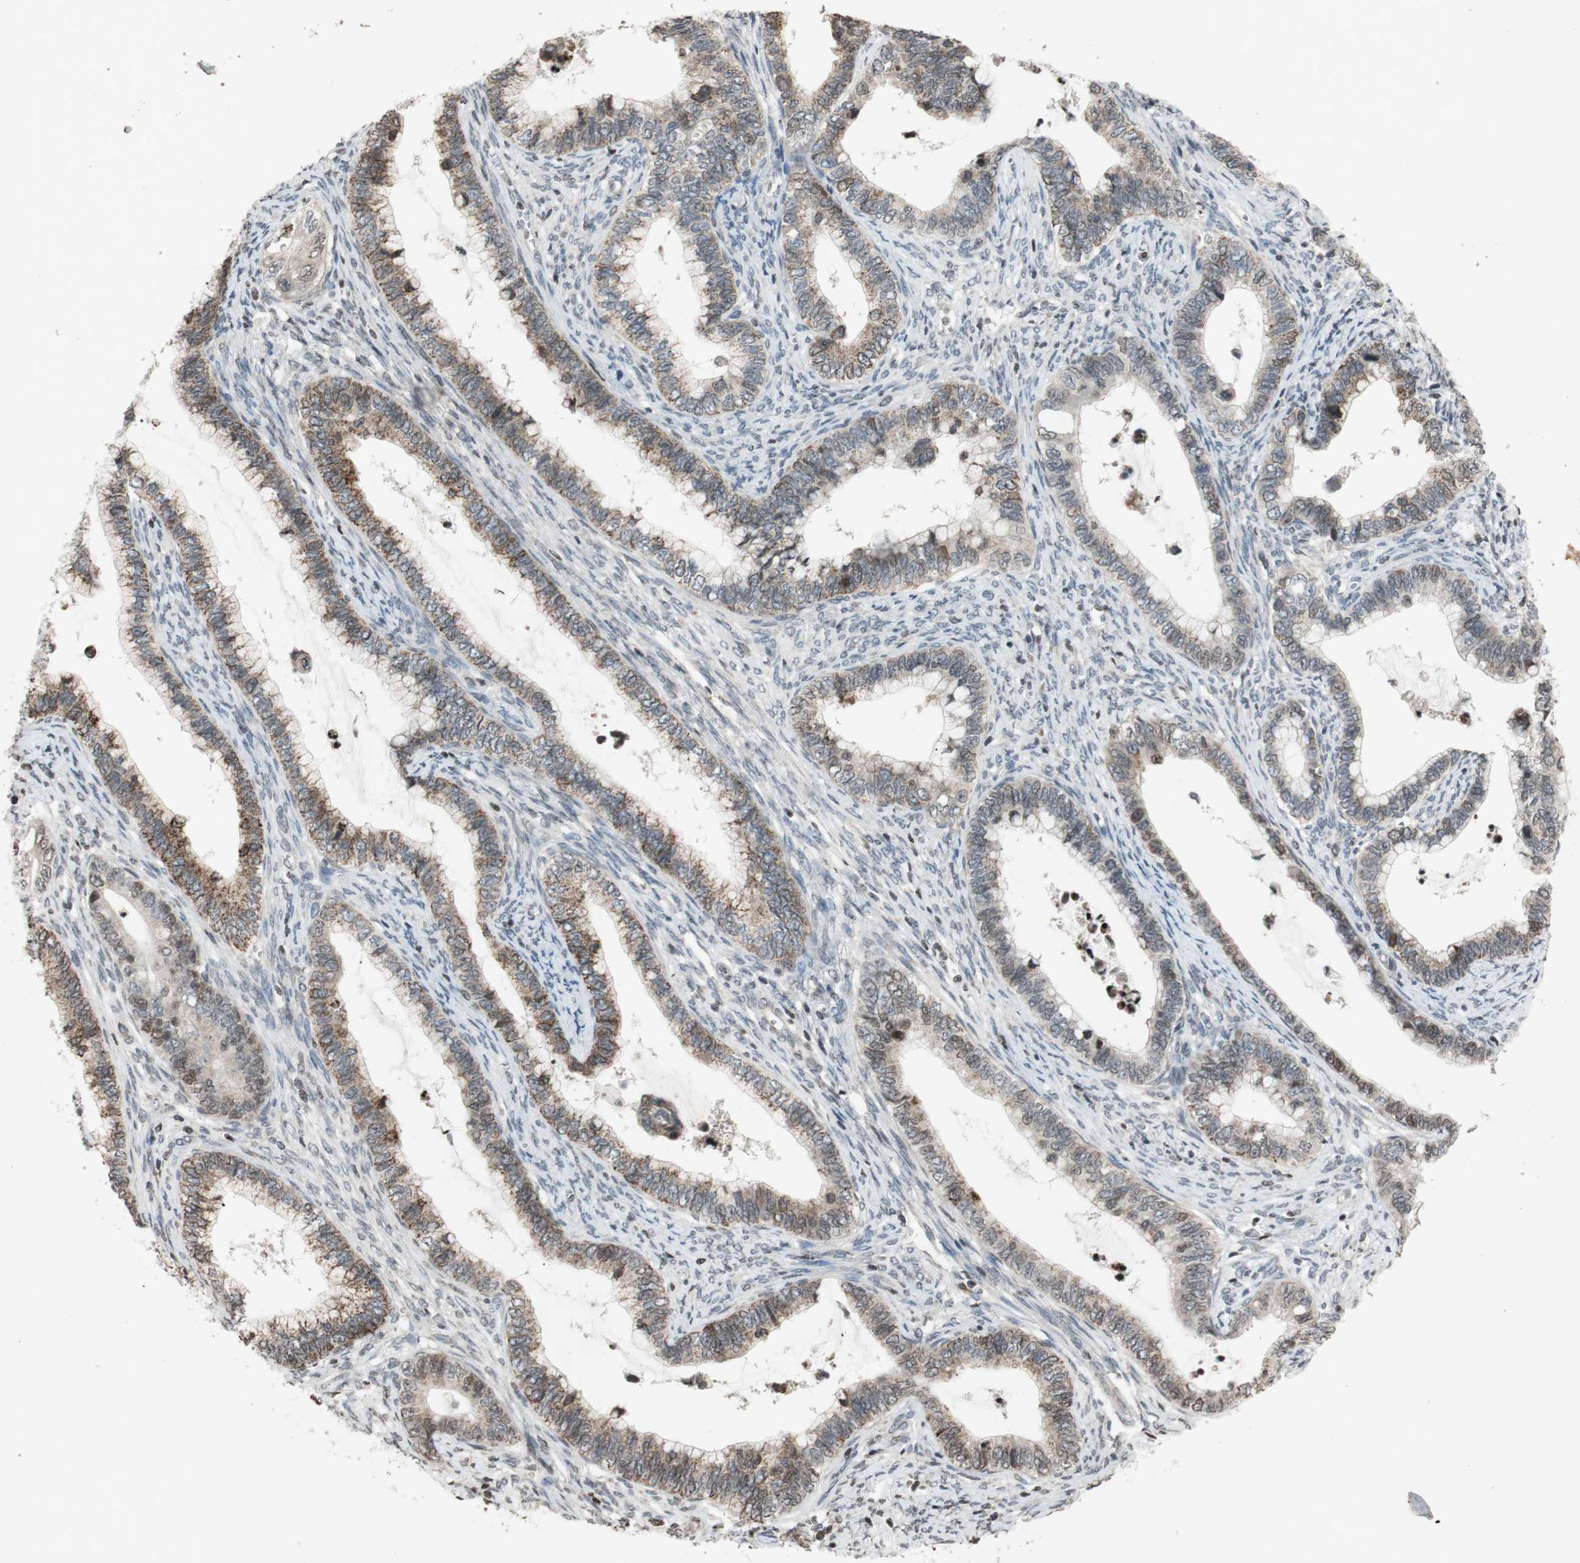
{"staining": {"intensity": "moderate", "quantity": ">75%", "location": "cytoplasmic/membranous"}, "tissue": "cervical cancer", "cell_type": "Tumor cells", "image_type": "cancer", "snomed": [{"axis": "morphology", "description": "Adenocarcinoma, NOS"}, {"axis": "topography", "description": "Cervix"}], "caption": "IHC histopathology image of neoplastic tissue: cervical adenocarcinoma stained using immunohistochemistry reveals medium levels of moderate protein expression localized specifically in the cytoplasmic/membranous of tumor cells, appearing as a cytoplasmic/membranous brown color.", "gene": "MCM6", "patient": {"sex": "female", "age": 44}}